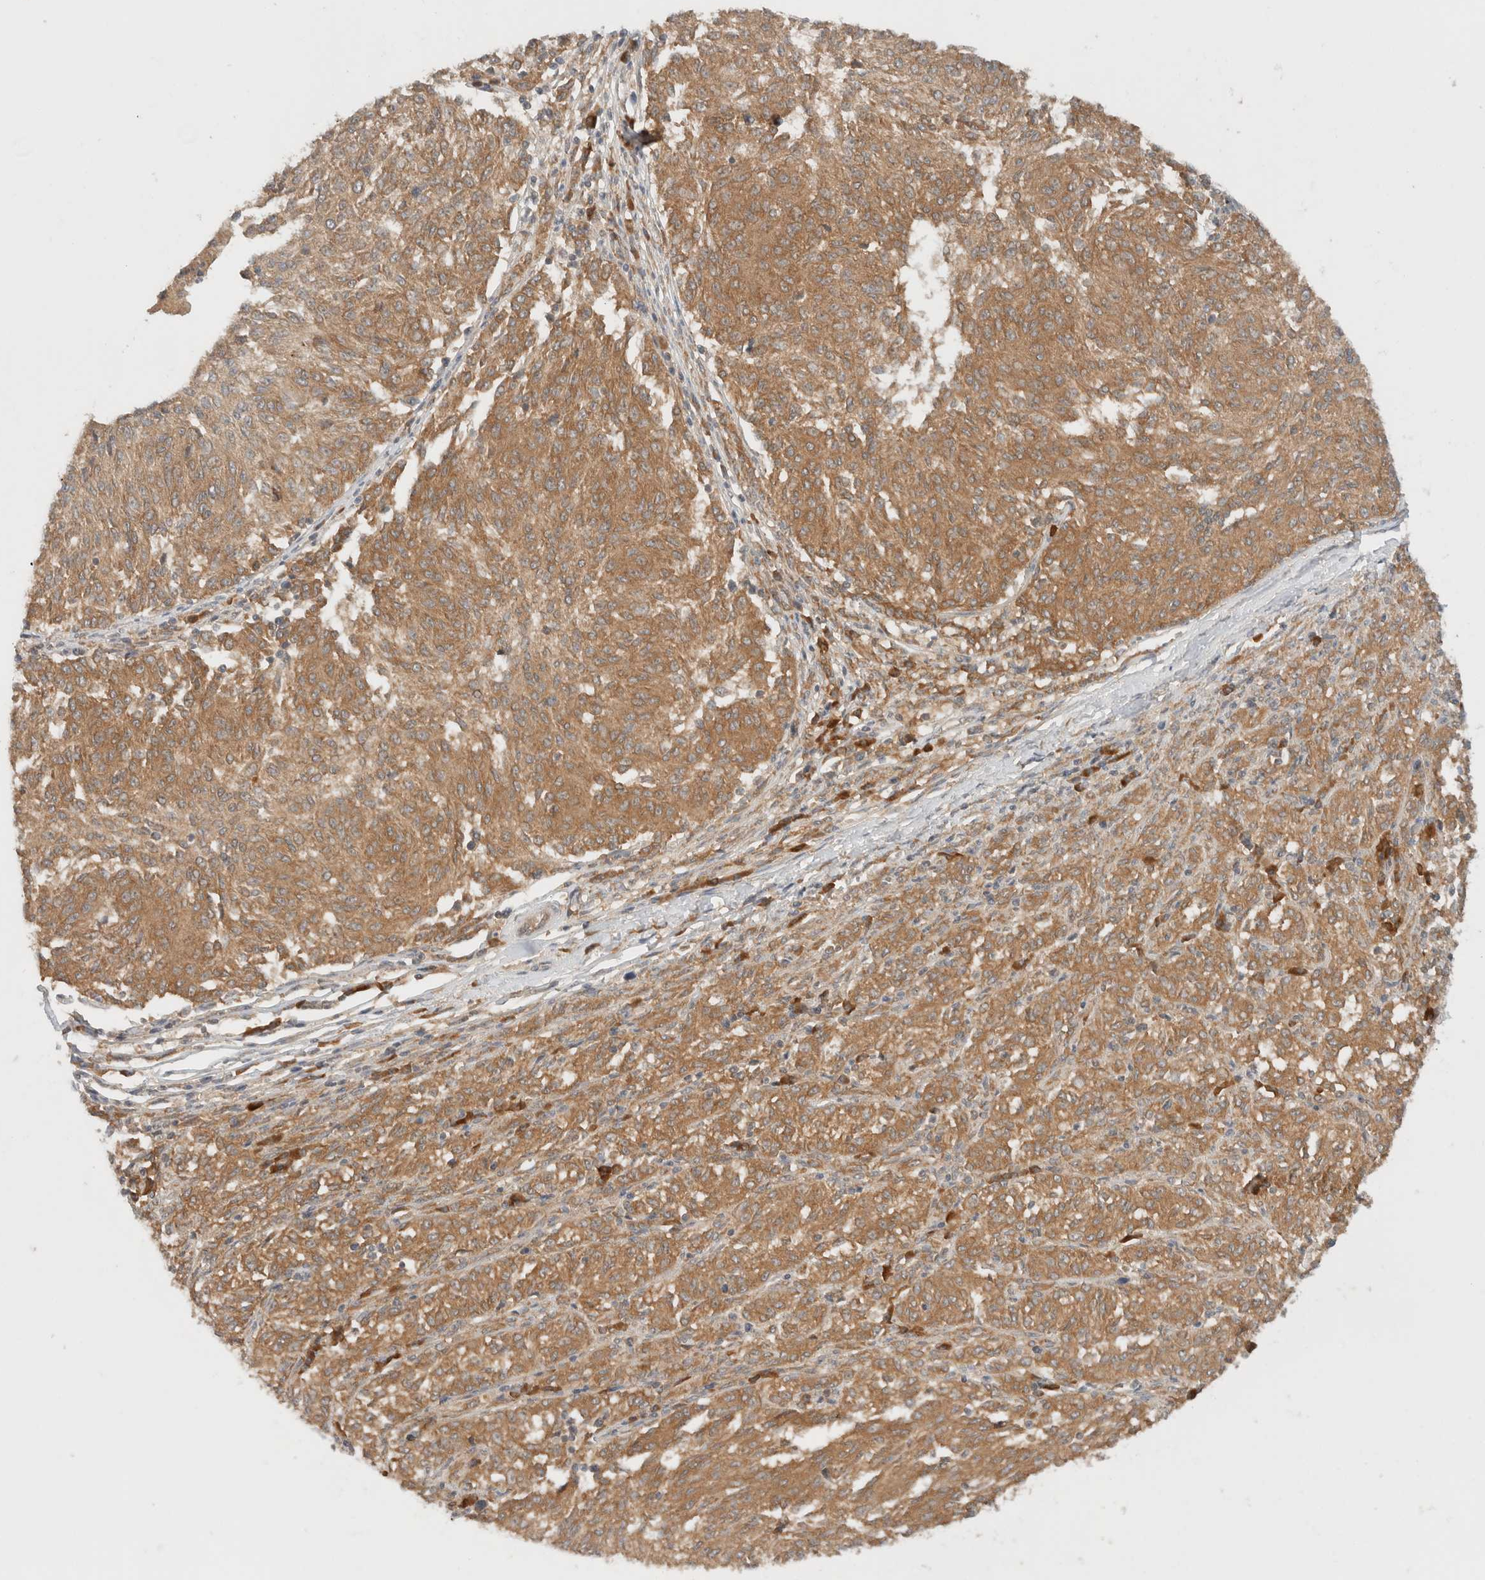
{"staining": {"intensity": "moderate", "quantity": ">75%", "location": "cytoplasmic/membranous"}, "tissue": "melanoma", "cell_type": "Tumor cells", "image_type": "cancer", "snomed": [{"axis": "morphology", "description": "Malignant melanoma, NOS"}, {"axis": "topography", "description": "Skin"}], "caption": "Brown immunohistochemical staining in human melanoma shows moderate cytoplasmic/membranous positivity in approximately >75% of tumor cells.", "gene": "ARFGEF2", "patient": {"sex": "female", "age": 72}}